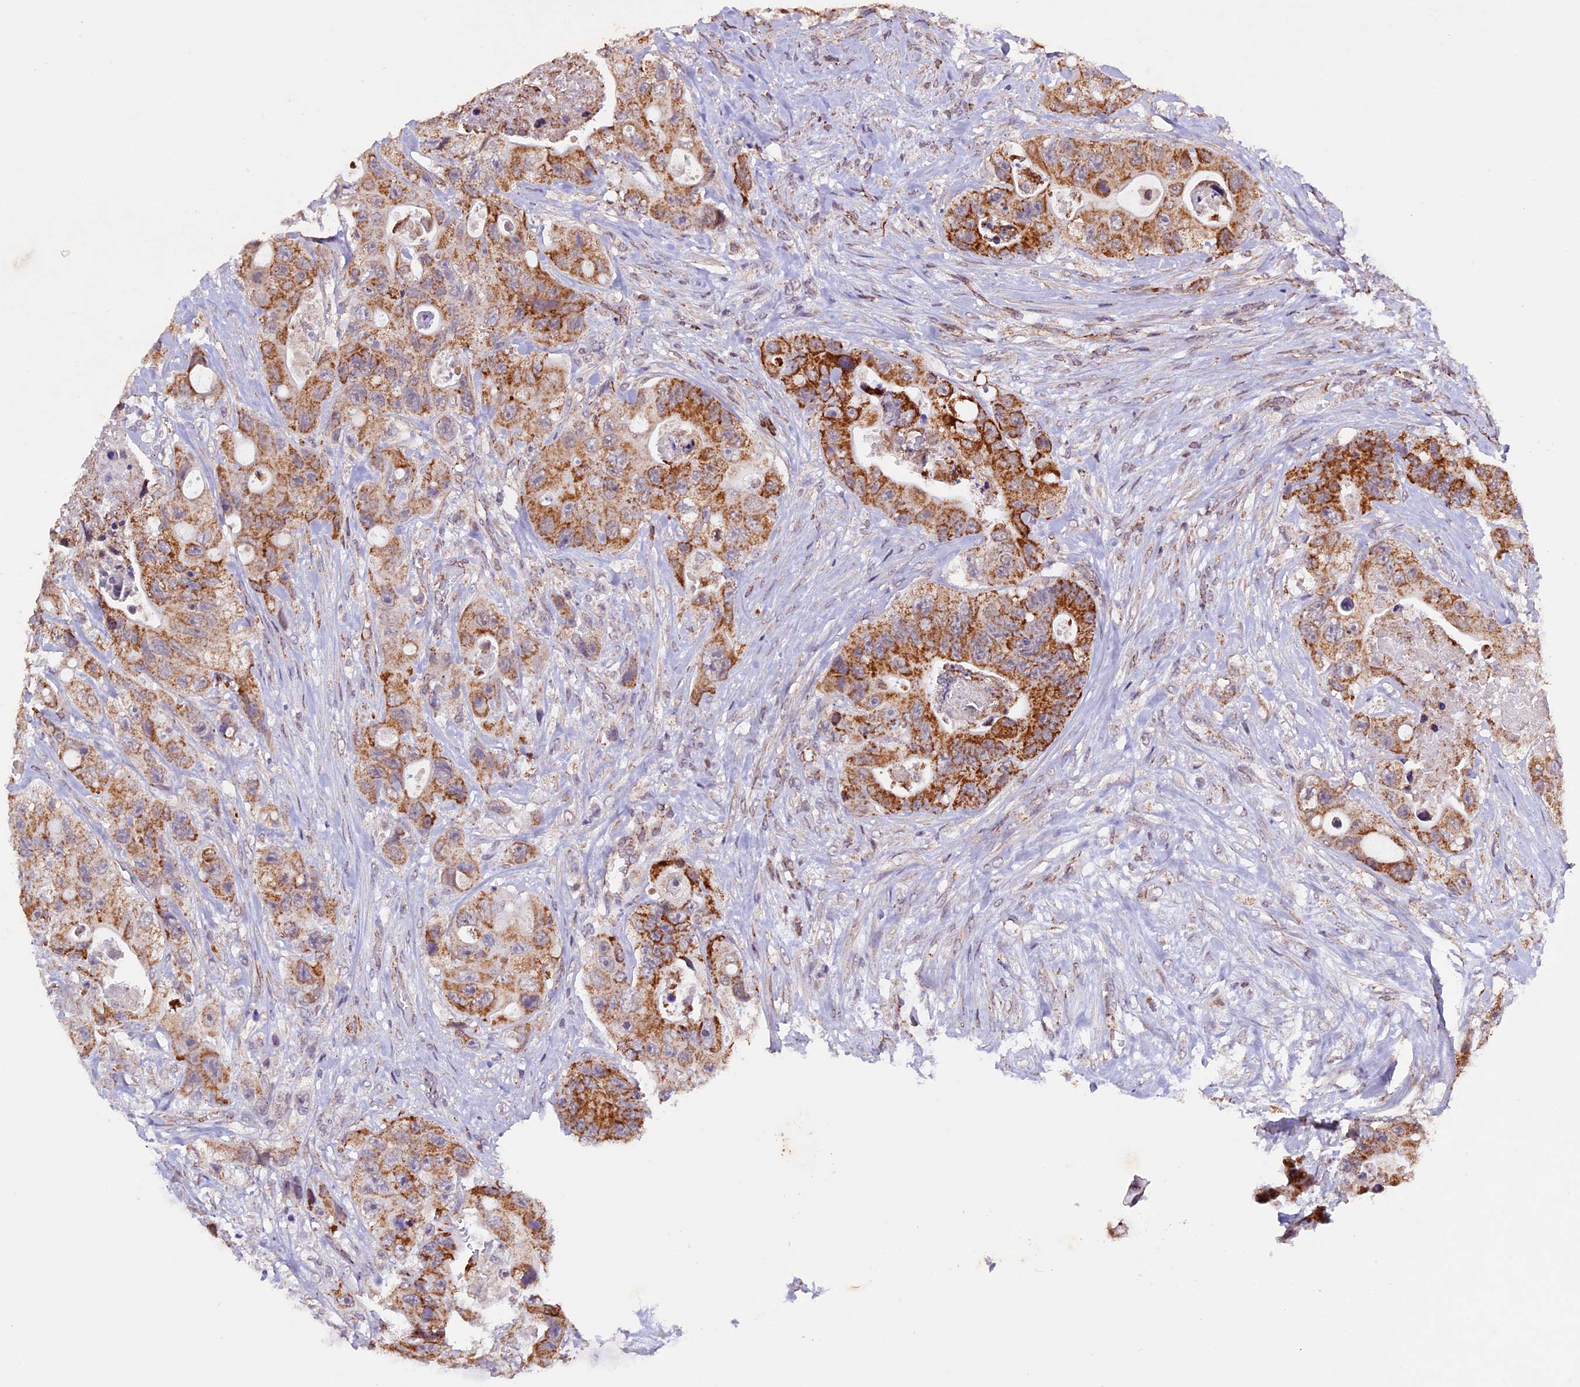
{"staining": {"intensity": "moderate", "quantity": ">75%", "location": "cytoplasmic/membranous"}, "tissue": "colorectal cancer", "cell_type": "Tumor cells", "image_type": "cancer", "snomed": [{"axis": "morphology", "description": "Adenocarcinoma, NOS"}, {"axis": "topography", "description": "Colon"}], "caption": "The image reveals staining of adenocarcinoma (colorectal), revealing moderate cytoplasmic/membranous protein expression (brown color) within tumor cells.", "gene": "TFAM", "patient": {"sex": "female", "age": 46}}